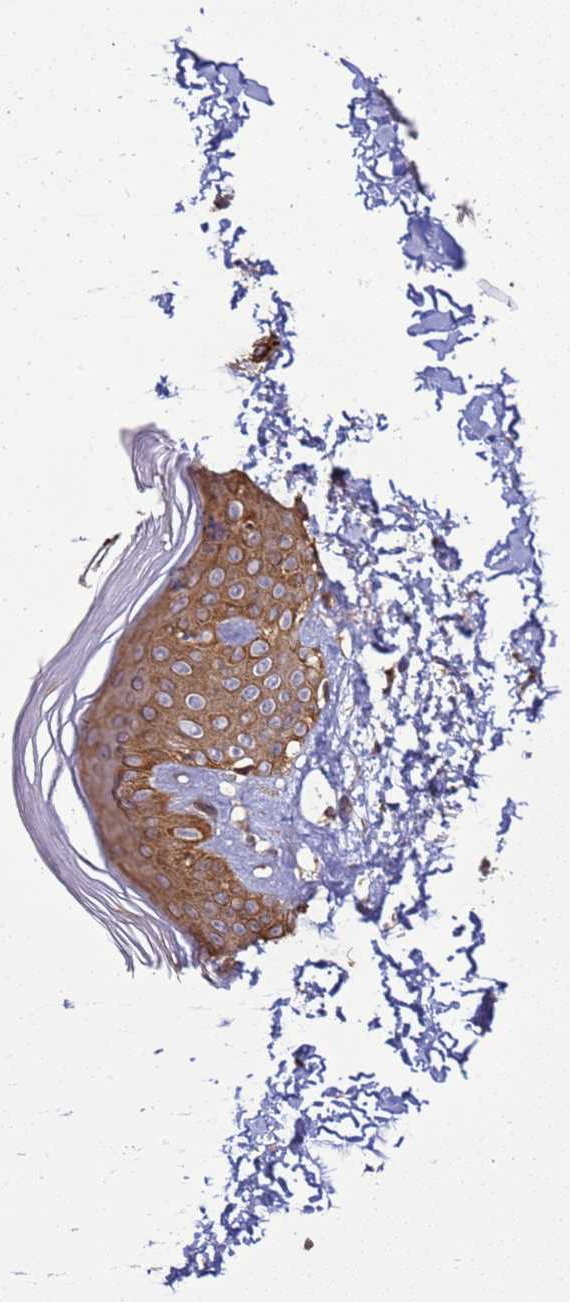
{"staining": {"intensity": "moderate", "quantity": ">75%", "location": "cytoplasmic/membranous"}, "tissue": "skin", "cell_type": "Keratinocytes", "image_type": "normal", "snomed": [{"axis": "morphology", "description": "Normal tissue, NOS"}, {"axis": "topography", "description": "Skin"}], "caption": "Moderate cytoplasmic/membranous expression is identified in about >75% of keratinocytes in normal skin. (Stains: DAB in brown, nuclei in blue, Microscopy: brightfield microscopy at high magnification).", "gene": "CNOT1", "patient": {"sex": "female", "age": 64}}